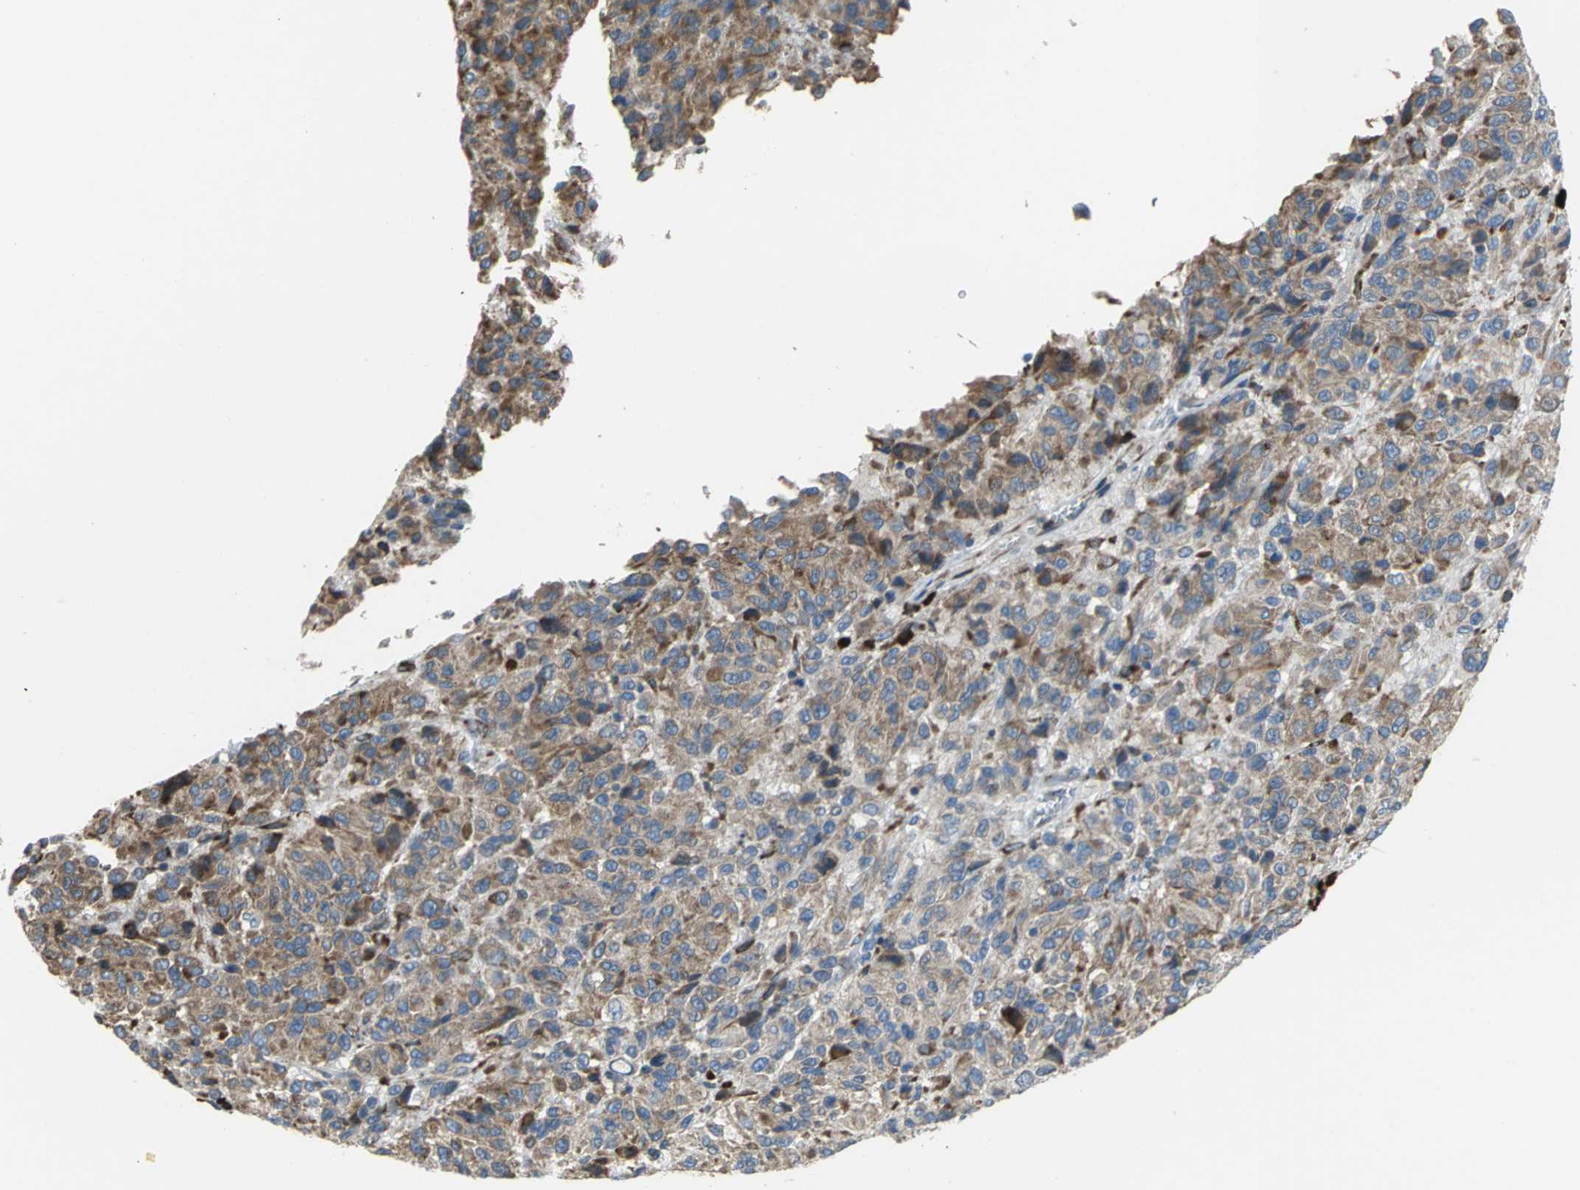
{"staining": {"intensity": "moderate", "quantity": ">75%", "location": "cytoplasmic/membranous"}, "tissue": "melanoma", "cell_type": "Tumor cells", "image_type": "cancer", "snomed": [{"axis": "morphology", "description": "Malignant melanoma, Metastatic site"}, {"axis": "topography", "description": "Lung"}], "caption": "A photomicrograph of human malignant melanoma (metastatic site) stained for a protein reveals moderate cytoplasmic/membranous brown staining in tumor cells.", "gene": "SDF2L1", "patient": {"sex": "male", "age": 64}}